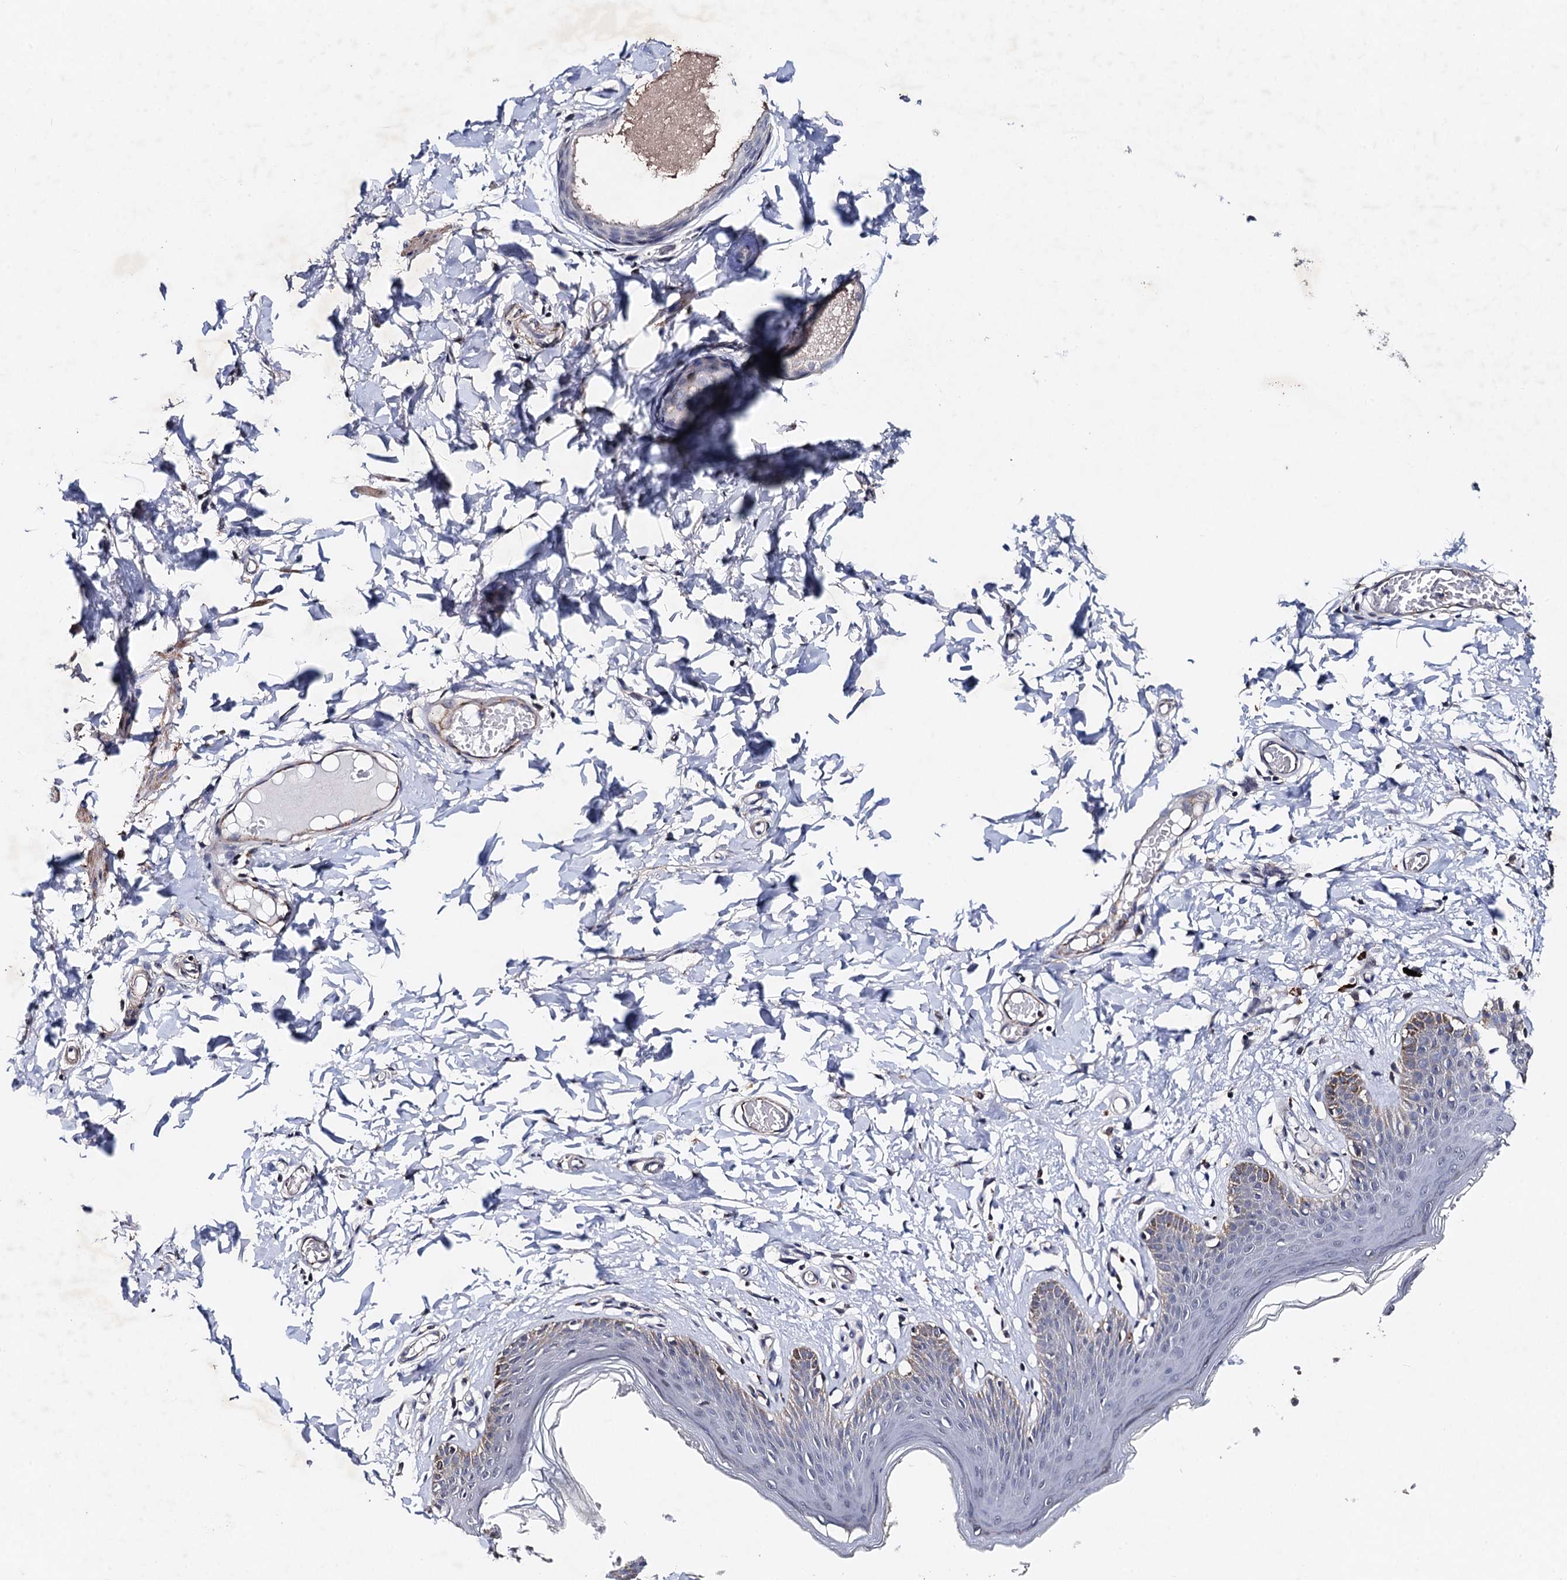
{"staining": {"intensity": "moderate", "quantity": "<25%", "location": "cytoplasmic/membranous"}, "tissue": "skin", "cell_type": "Epidermal cells", "image_type": "normal", "snomed": [{"axis": "morphology", "description": "Normal tissue, NOS"}, {"axis": "topography", "description": "Vulva"}], "caption": "This image demonstrates unremarkable skin stained with IHC to label a protein in brown. The cytoplasmic/membranous of epidermal cells show moderate positivity for the protein. Nuclei are counter-stained blue.", "gene": "PPTC7", "patient": {"sex": "female", "age": 66}}